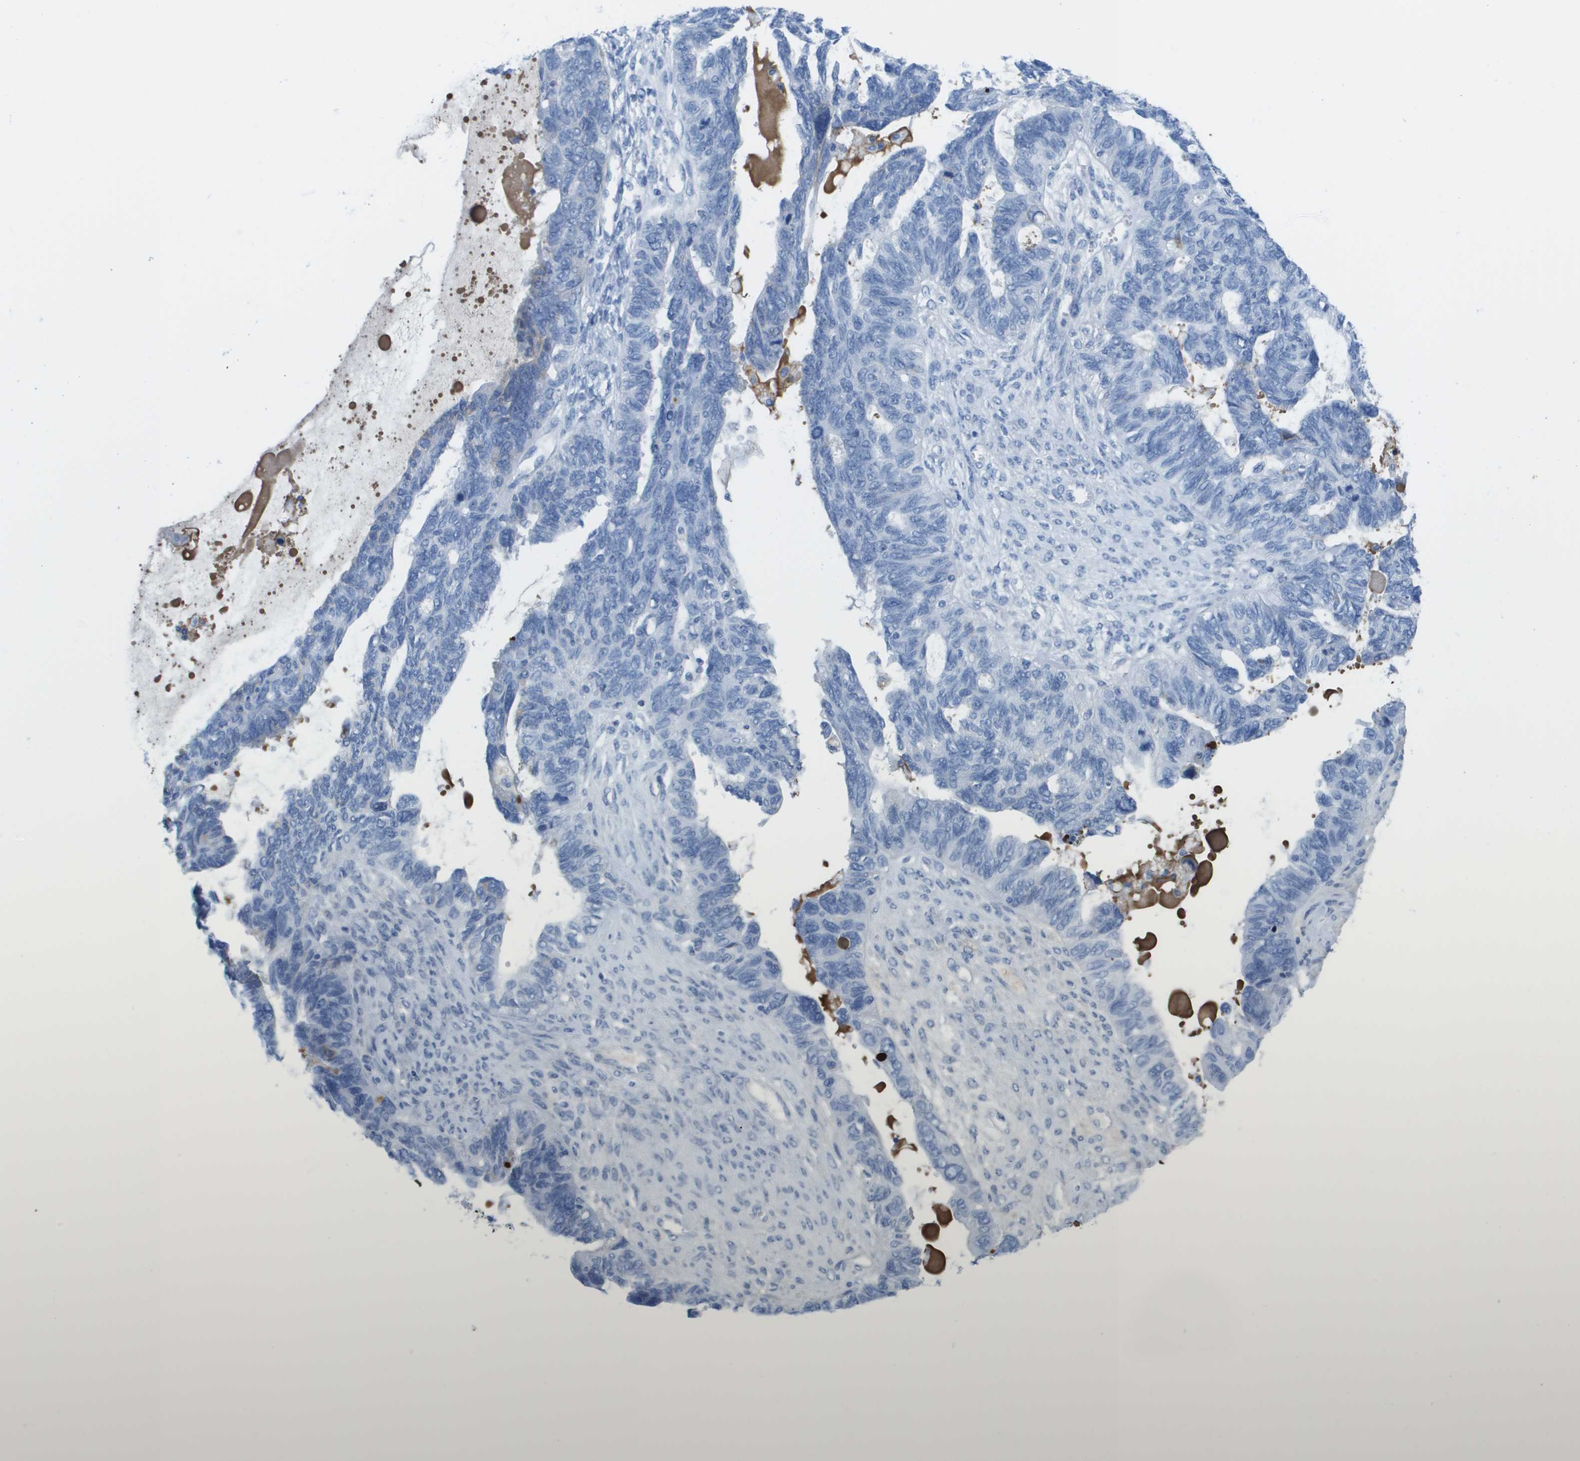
{"staining": {"intensity": "negative", "quantity": "none", "location": "none"}, "tissue": "ovarian cancer", "cell_type": "Tumor cells", "image_type": "cancer", "snomed": [{"axis": "morphology", "description": "Cystadenocarcinoma, serous, NOS"}, {"axis": "topography", "description": "Ovary"}], "caption": "The immunohistochemistry image has no significant expression in tumor cells of ovarian cancer tissue. The staining was performed using DAB to visualize the protein expression in brown, while the nuclei were stained in blue with hematoxylin (Magnification: 20x).", "gene": "GPR18", "patient": {"sex": "female", "age": 79}}